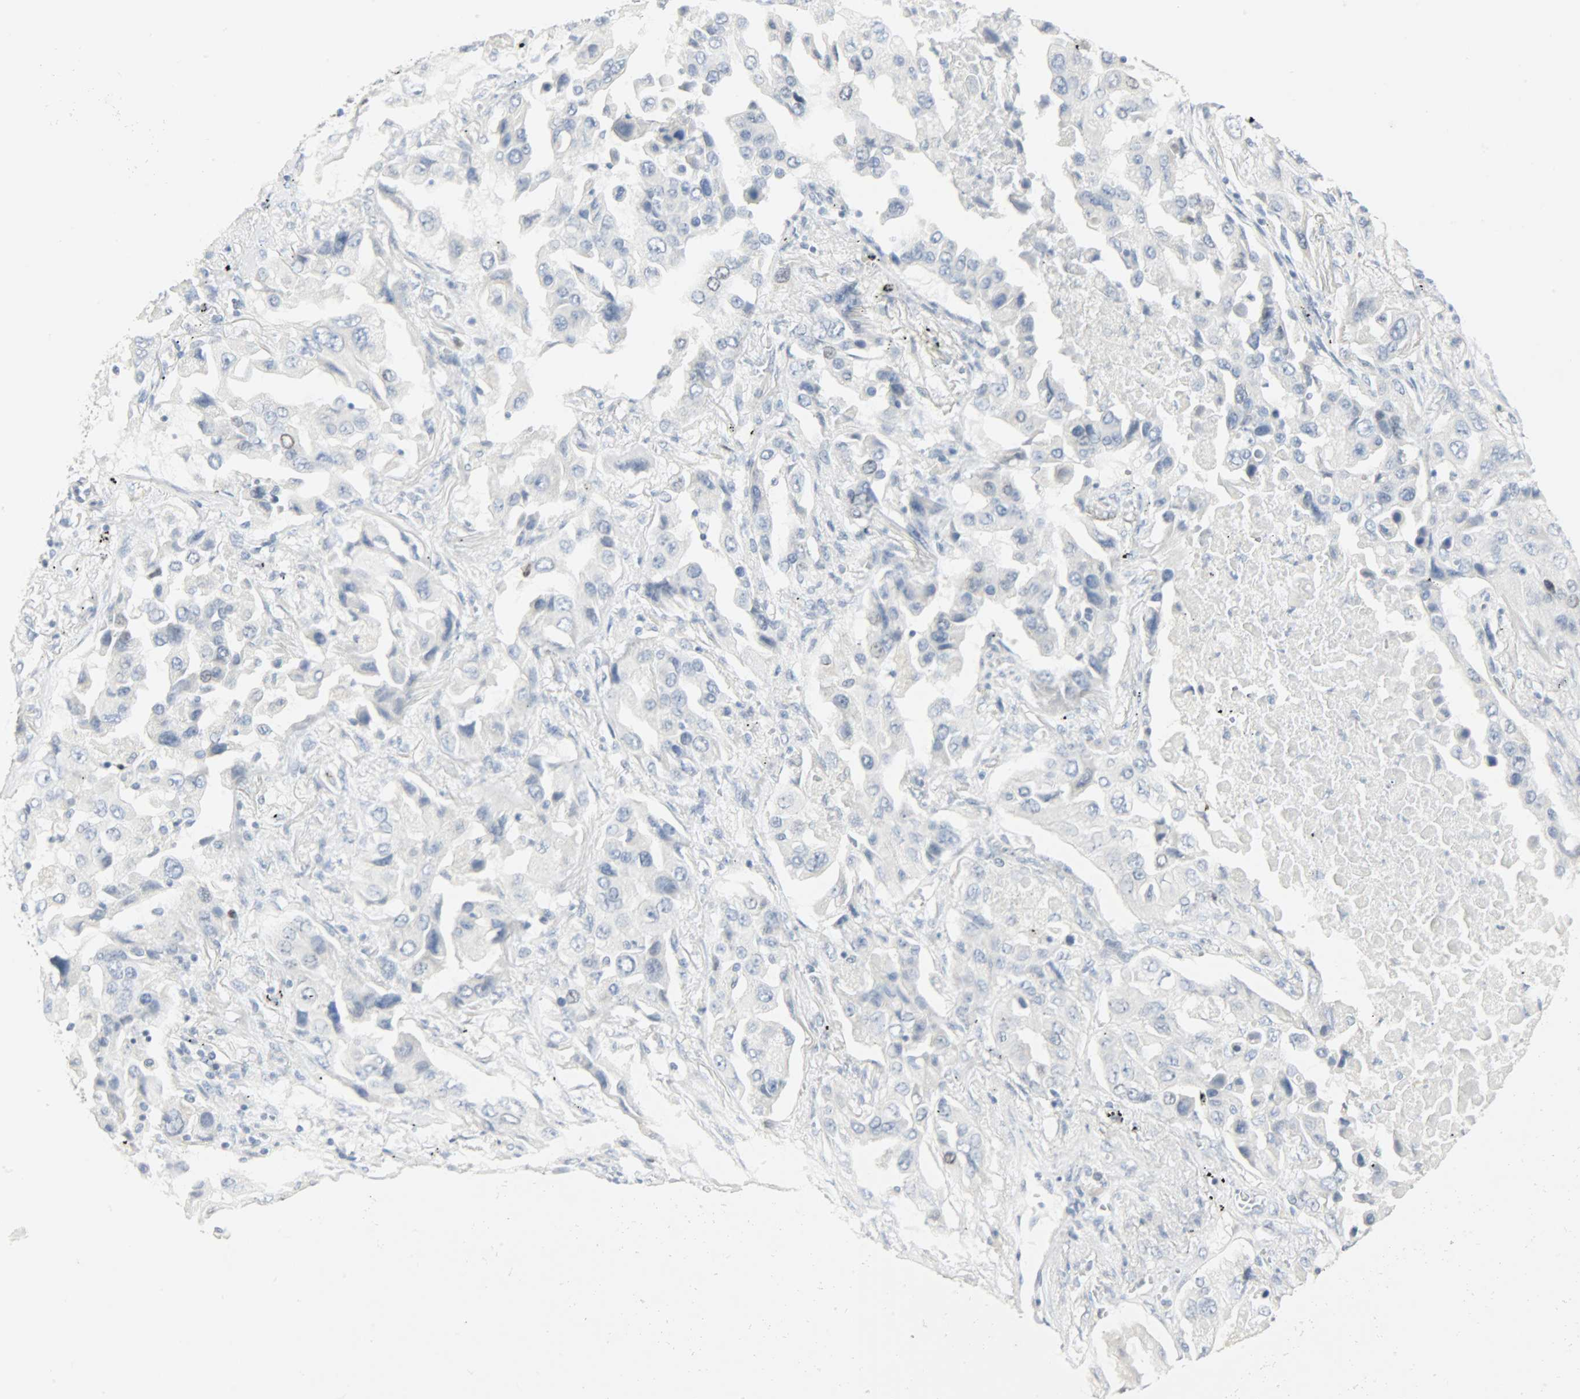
{"staining": {"intensity": "negative", "quantity": "none", "location": "none"}, "tissue": "lung cancer", "cell_type": "Tumor cells", "image_type": "cancer", "snomed": [{"axis": "morphology", "description": "Adenocarcinoma, NOS"}, {"axis": "topography", "description": "Lung"}], "caption": "Immunohistochemistry of lung cancer (adenocarcinoma) demonstrates no expression in tumor cells.", "gene": "HELLS", "patient": {"sex": "female", "age": 65}}